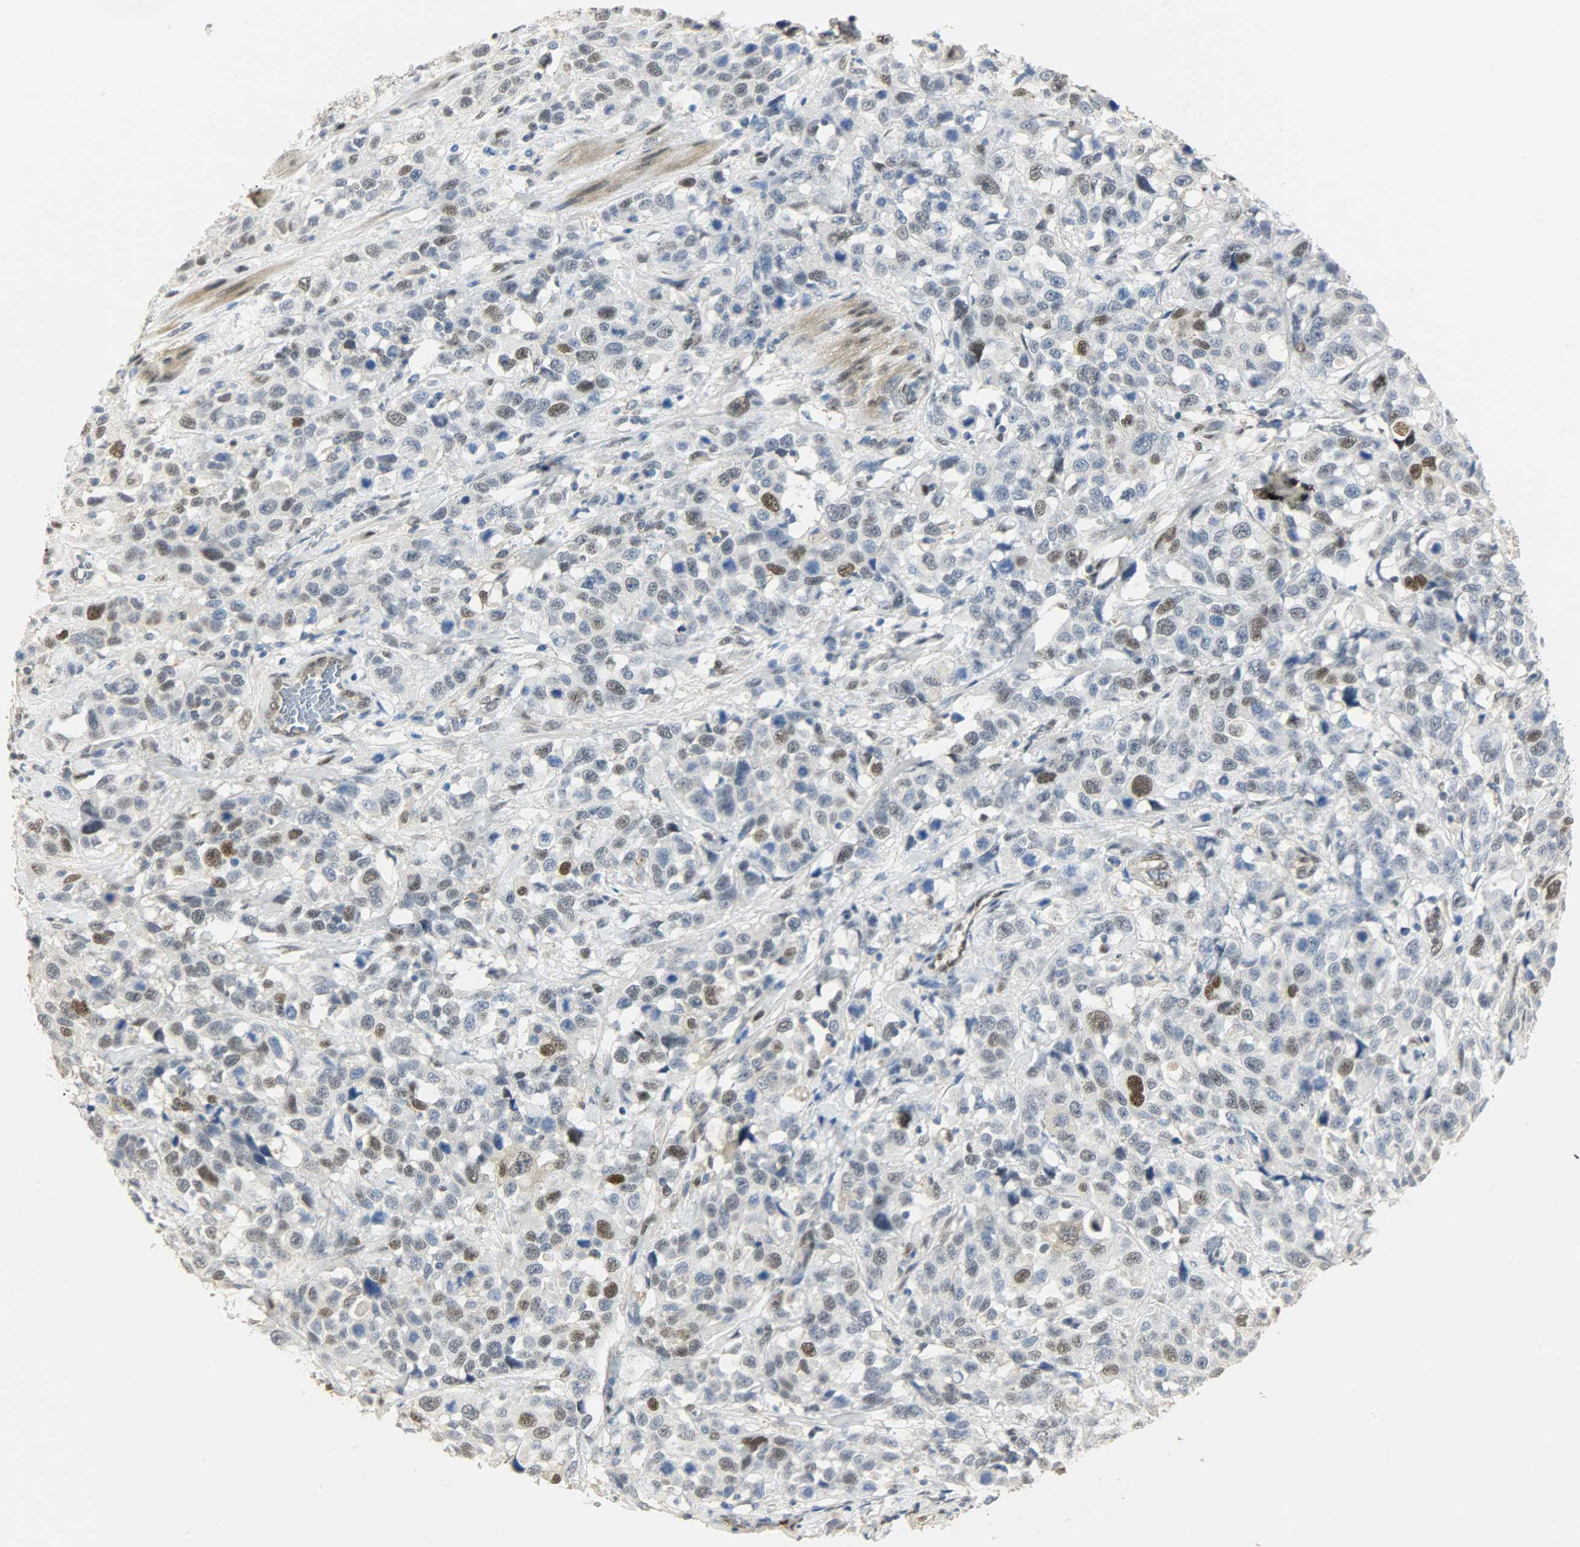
{"staining": {"intensity": "moderate", "quantity": "<25%", "location": "nuclear"}, "tissue": "stomach cancer", "cell_type": "Tumor cells", "image_type": "cancer", "snomed": [{"axis": "morphology", "description": "Normal tissue, NOS"}, {"axis": "morphology", "description": "Adenocarcinoma, NOS"}, {"axis": "topography", "description": "Stomach"}], "caption": "Immunohistochemical staining of human stomach cancer (adenocarcinoma) demonstrates moderate nuclear protein positivity in approximately <25% of tumor cells.", "gene": "NPEPL1", "patient": {"sex": "male", "age": 48}}